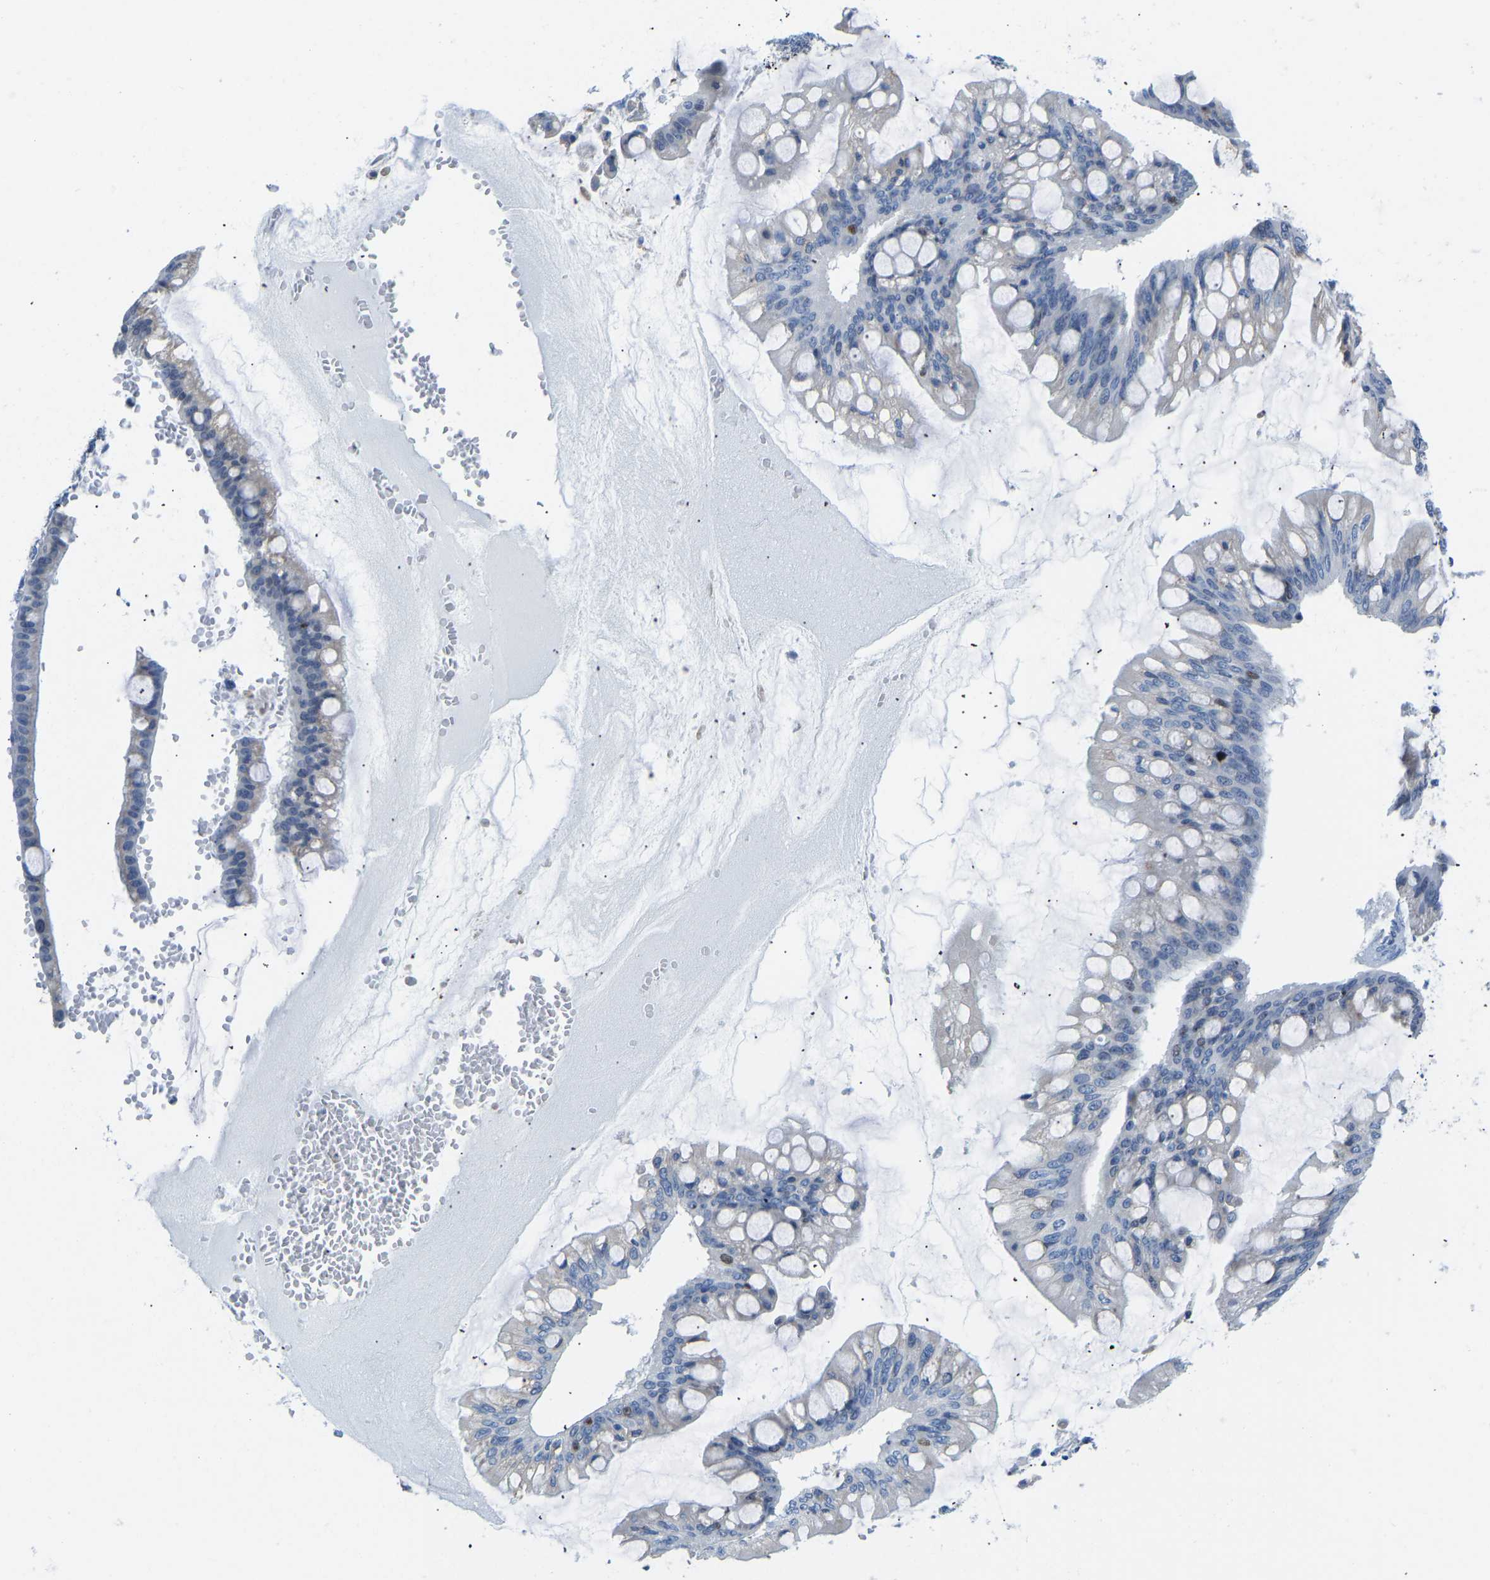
{"staining": {"intensity": "negative", "quantity": "none", "location": "none"}, "tissue": "ovarian cancer", "cell_type": "Tumor cells", "image_type": "cancer", "snomed": [{"axis": "morphology", "description": "Cystadenocarcinoma, mucinous, NOS"}, {"axis": "topography", "description": "Ovary"}], "caption": "A micrograph of ovarian cancer (mucinous cystadenocarcinoma) stained for a protein displays no brown staining in tumor cells. (Brightfield microscopy of DAB immunohistochemistry (IHC) at high magnification).", "gene": "VRK1", "patient": {"sex": "female", "age": 73}}